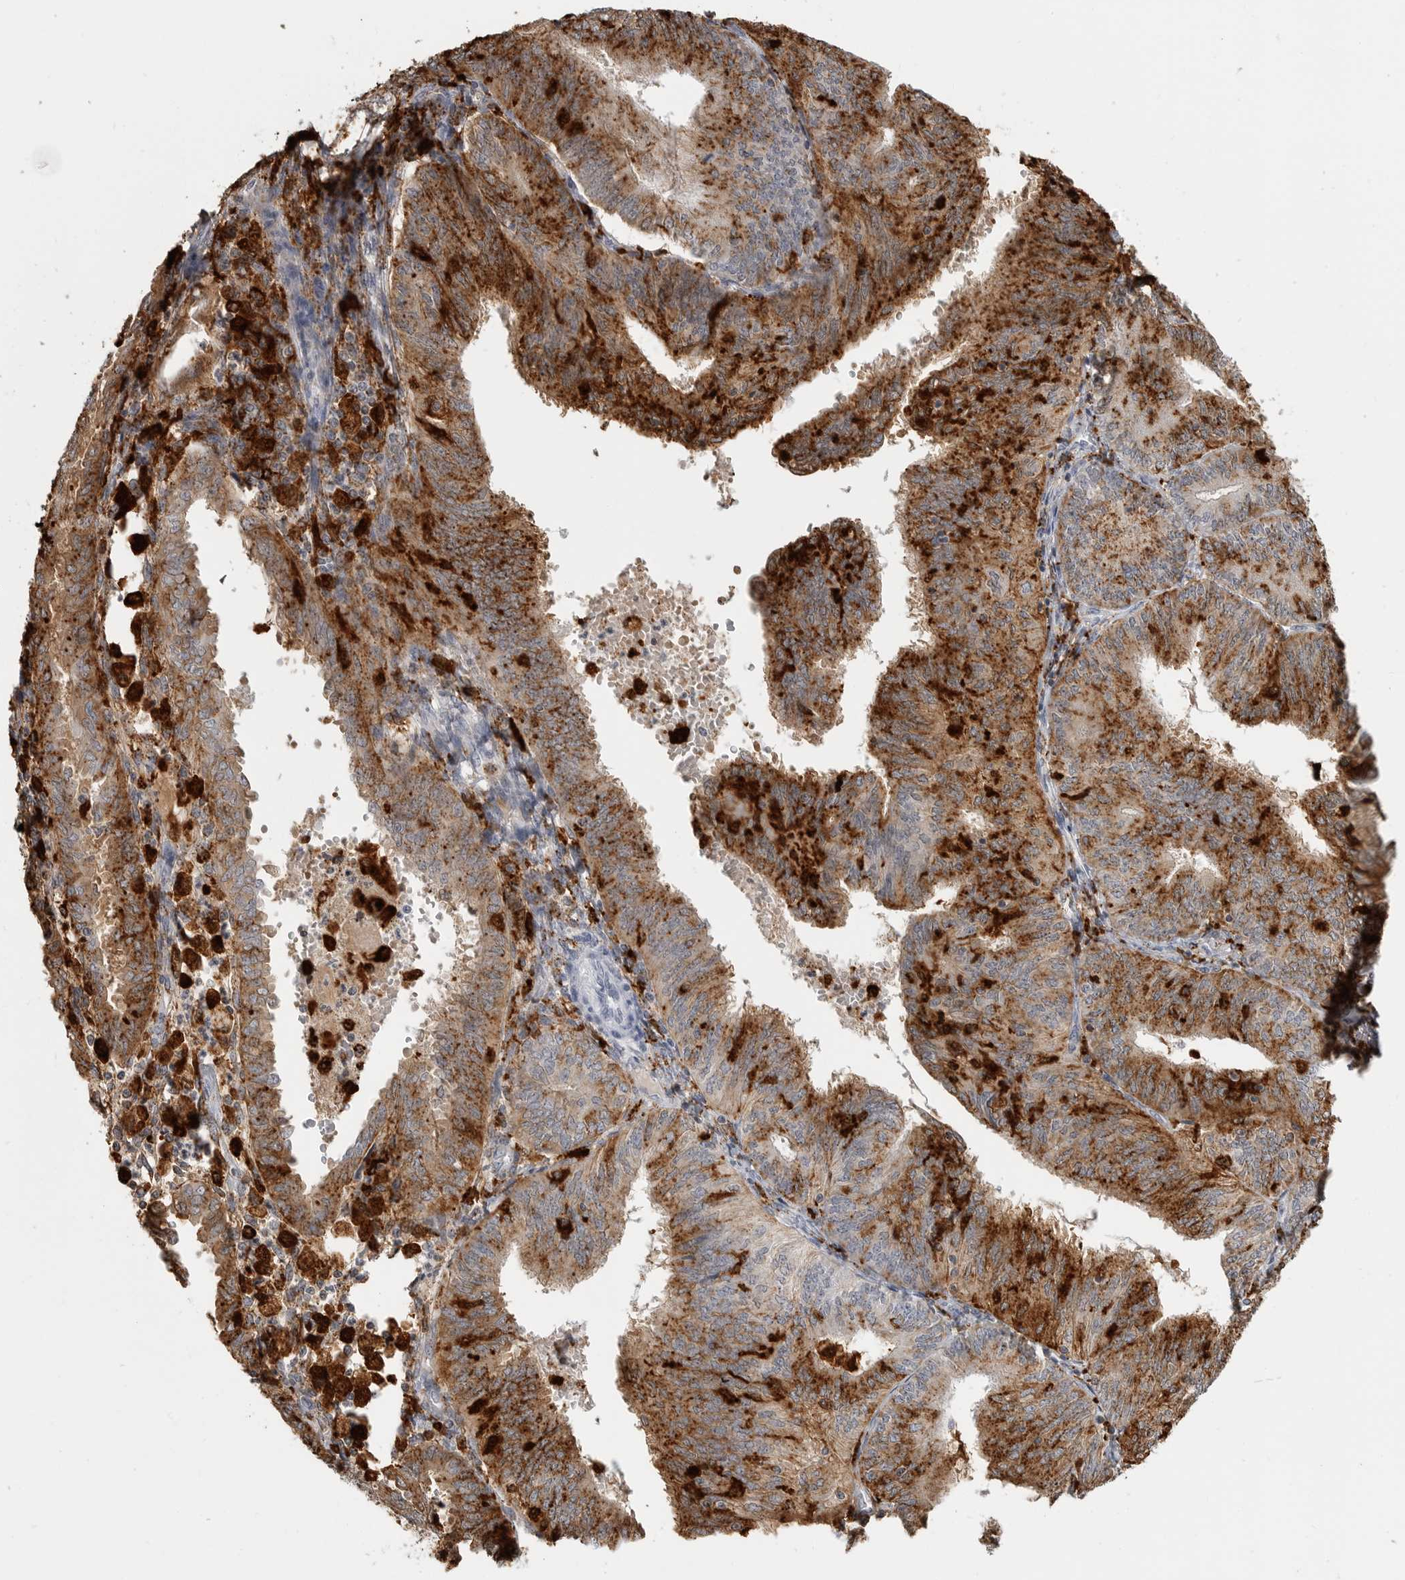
{"staining": {"intensity": "strong", "quantity": ">75%", "location": "cytoplasmic/membranous"}, "tissue": "endometrial cancer", "cell_type": "Tumor cells", "image_type": "cancer", "snomed": [{"axis": "morphology", "description": "Adenocarcinoma, NOS"}, {"axis": "topography", "description": "Endometrium"}], "caption": "Endometrial cancer stained with DAB immunohistochemistry (IHC) shows high levels of strong cytoplasmic/membranous expression in about >75% of tumor cells.", "gene": "IFI30", "patient": {"sex": "female", "age": 58}}